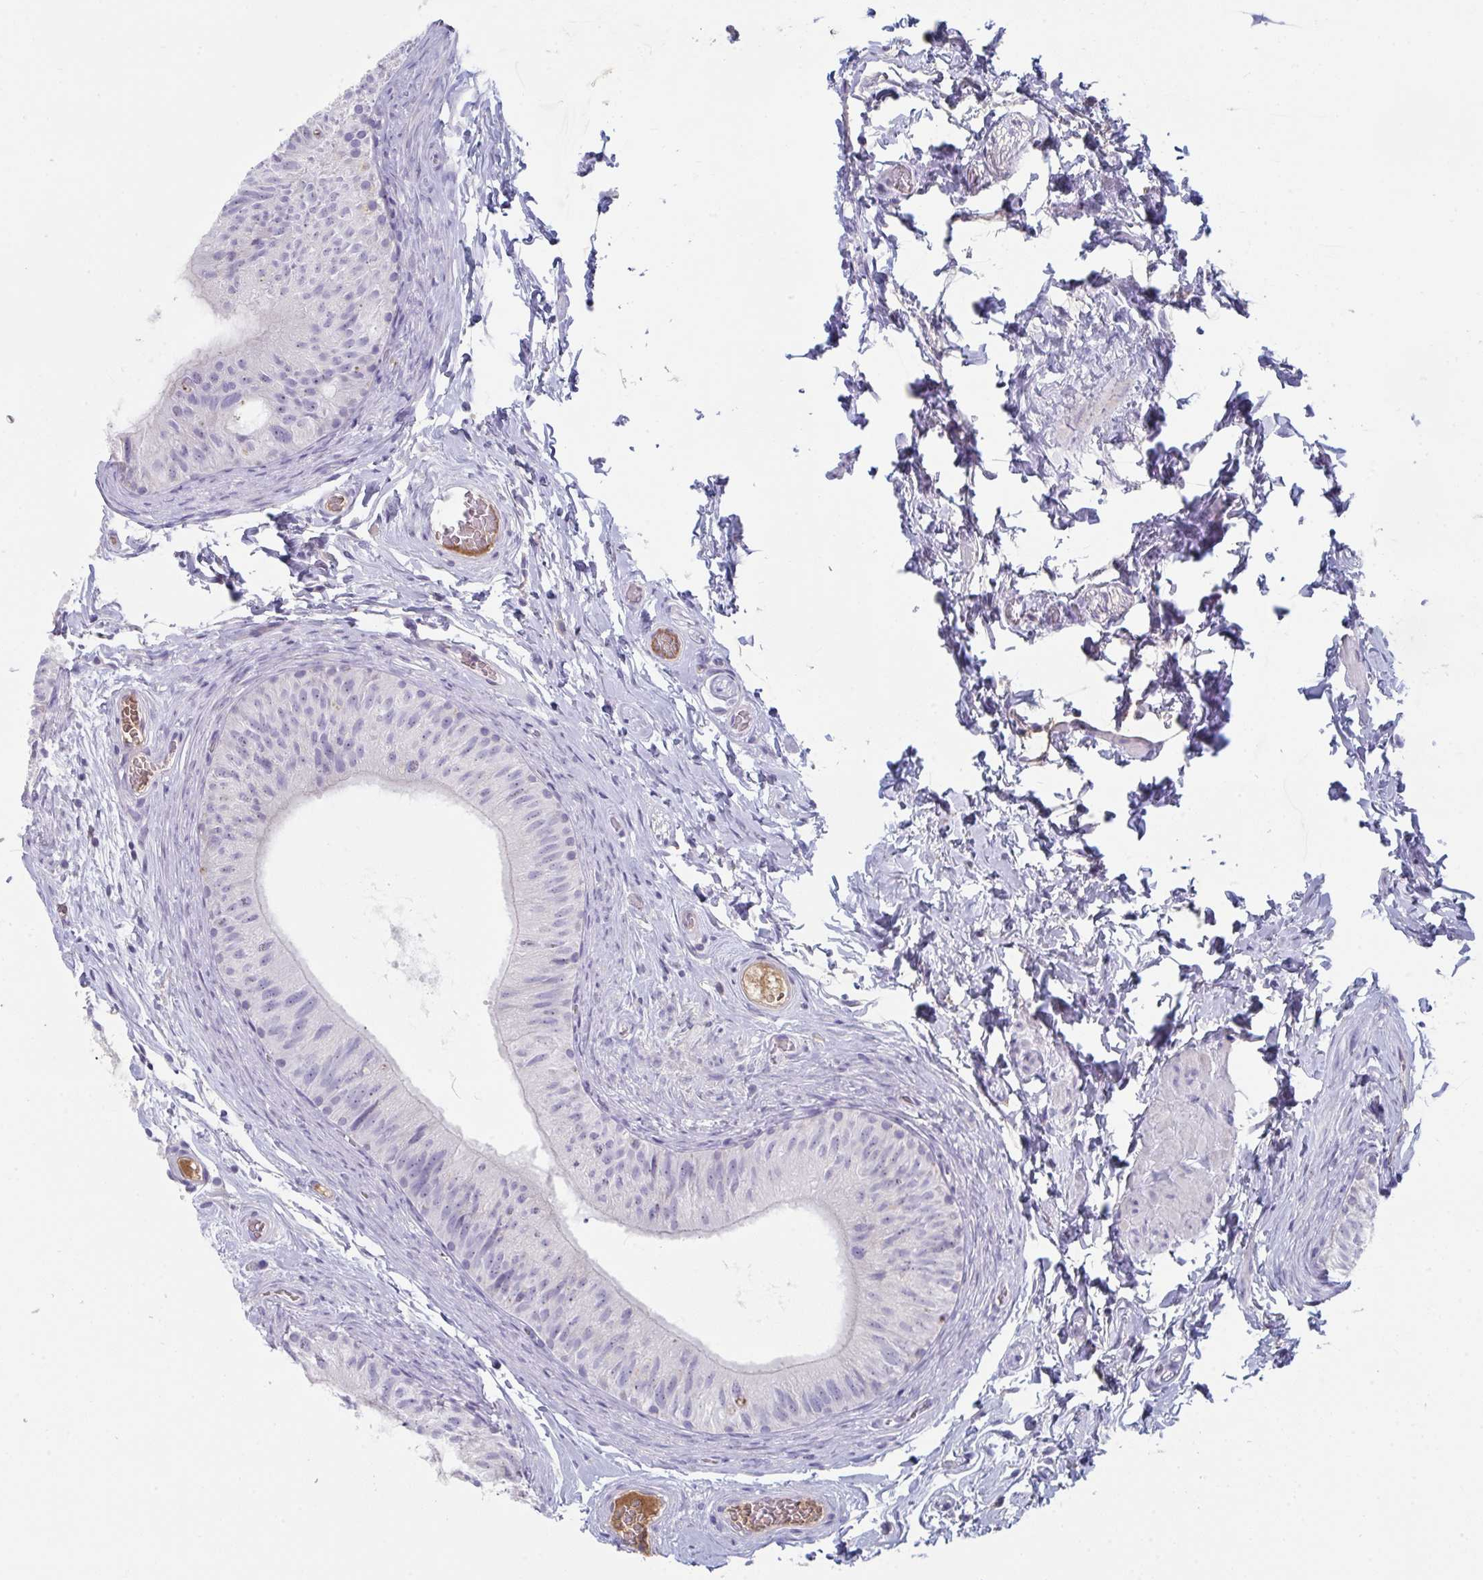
{"staining": {"intensity": "negative", "quantity": "none", "location": "none"}, "tissue": "epididymis", "cell_type": "Glandular cells", "image_type": "normal", "snomed": [{"axis": "morphology", "description": "Normal tissue, NOS"}, {"axis": "topography", "description": "Epididymis, spermatic cord, NOS"}, {"axis": "topography", "description": "Epididymis"}], "caption": "Immunohistochemistry (IHC) histopathology image of normal human epididymis stained for a protein (brown), which reveals no positivity in glandular cells.", "gene": "HGFAC", "patient": {"sex": "male", "age": 31}}